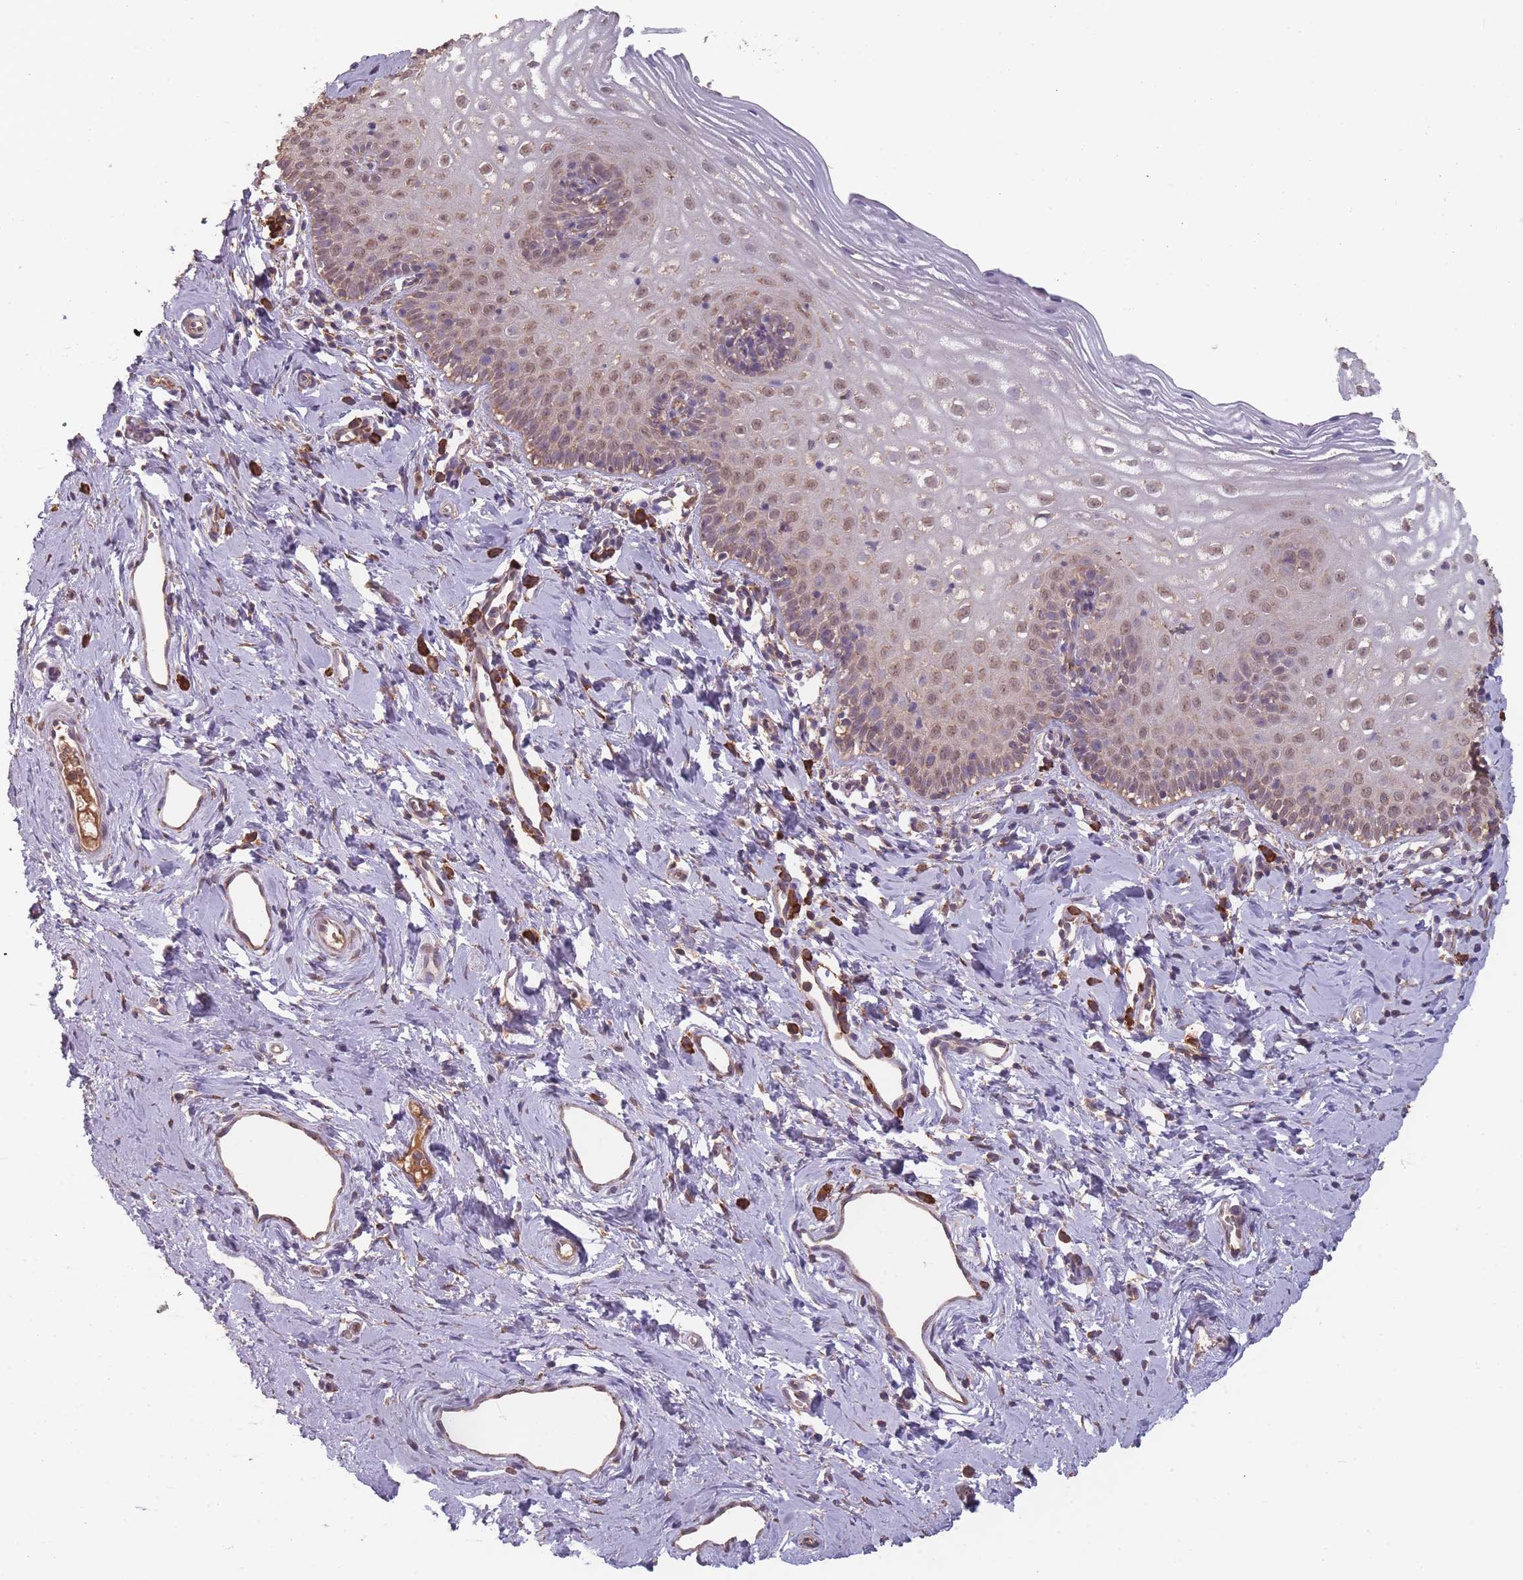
{"staining": {"intensity": "weak", "quantity": "<25%", "location": "cytoplasmic/membranous"}, "tissue": "cervix", "cell_type": "Glandular cells", "image_type": "normal", "snomed": [{"axis": "morphology", "description": "Normal tissue, NOS"}, {"axis": "topography", "description": "Cervix"}], "caption": "Micrograph shows no protein staining in glandular cells of unremarkable cervix.", "gene": "SANBR", "patient": {"sex": "female", "age": 44}}